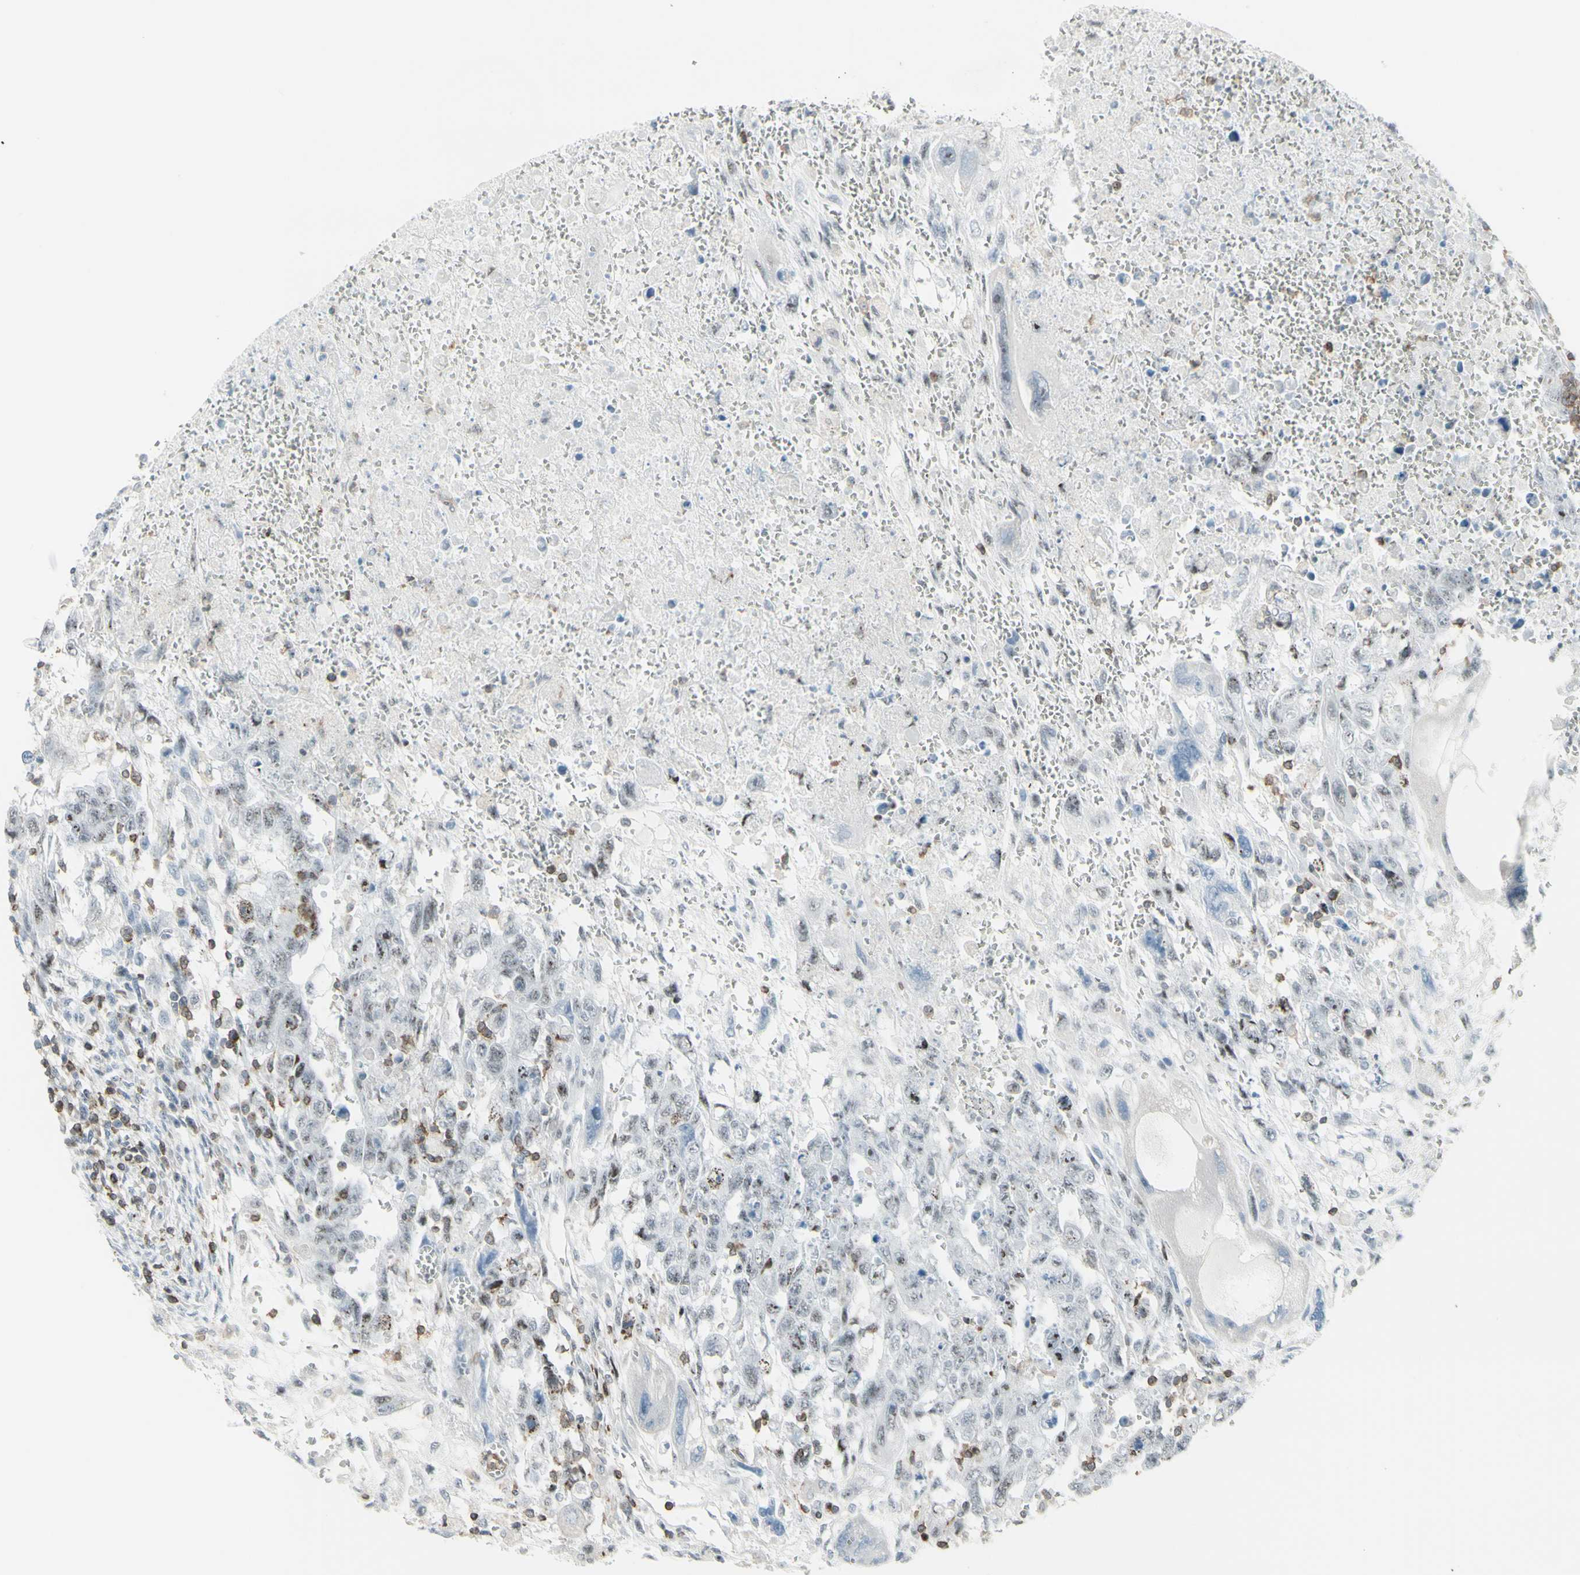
{"staining": {"intensity": "negative", "quantity": "none", "location": "none"}, "tissue": "testis cancer", "cell_type": "Tumor cells", "image_type": "cancer", "snomed": [{"axis": "morphology", "description": "Carcinoma, Embryonal, NOS"}, {"axis": "topography", "description": "Testis"}], "caption": "Human testis embryonal carcinoma stained for a protein using immunohistochemistry (IHC) exhibits no expression in tumor cells.", "gene": "NRG1", "patient": {"sex": "male", "age": 28}}